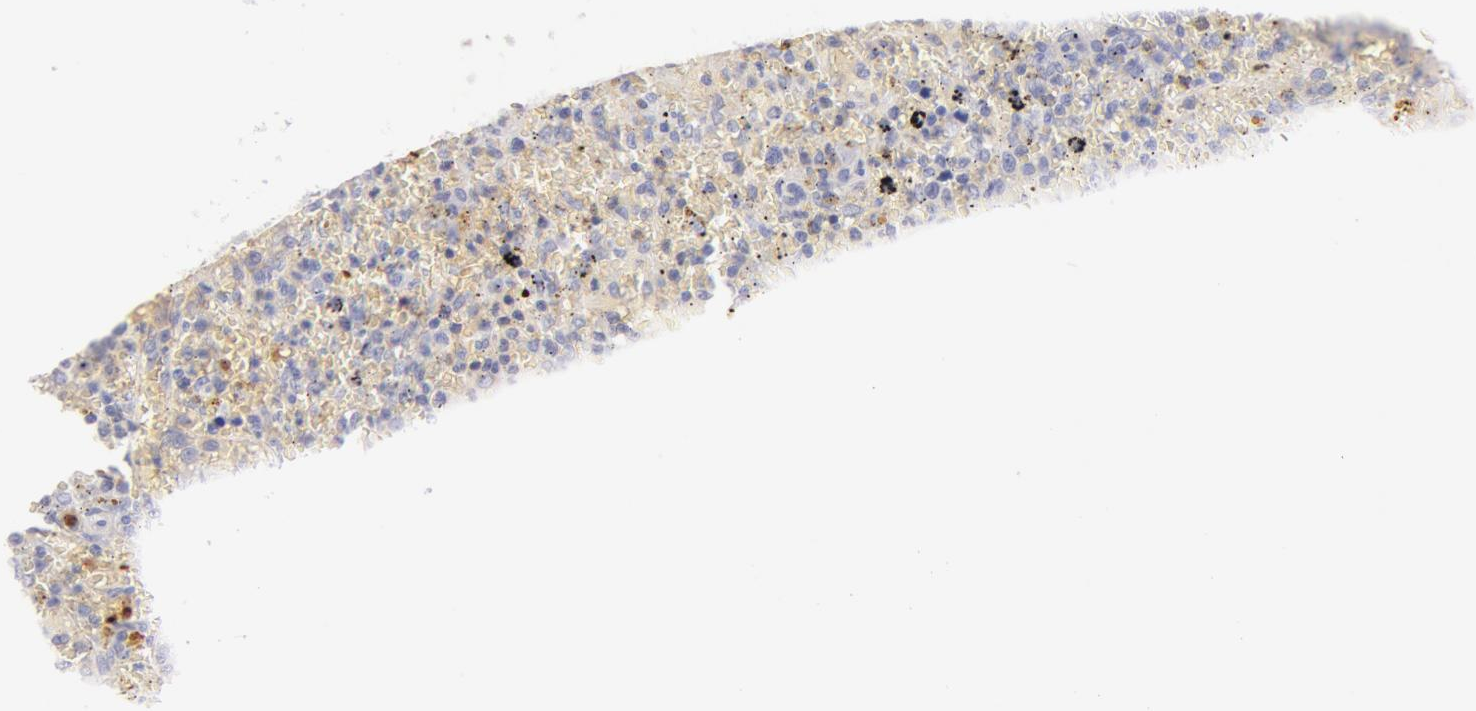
{"staining": {"intensity": "strong", "quantity": "<25%", "location": "cytoplasmic/membranous,nuclear"}, "tissue": "lymphoma", "cell_type": "Tumor cells", "image_type": "cancer", "snomed": [{"axis": "morphology", "description": "Malignant lymphoma, non-Hodgkin's type, High grade"}, {"axis": "topography", "description": "Spleen"}, {"axis": "topography", "description": "Lymph node"}], "caption": "Brown immunohistochemical staining in high-grade malignant lymphoma, non-Hodgkin's type reveals strong cytoplasmic/membranous and nuclear expression in about <25% of tumor cells.", "gene": "AHSG", "patient": {"sex": "female", "age": 70}}